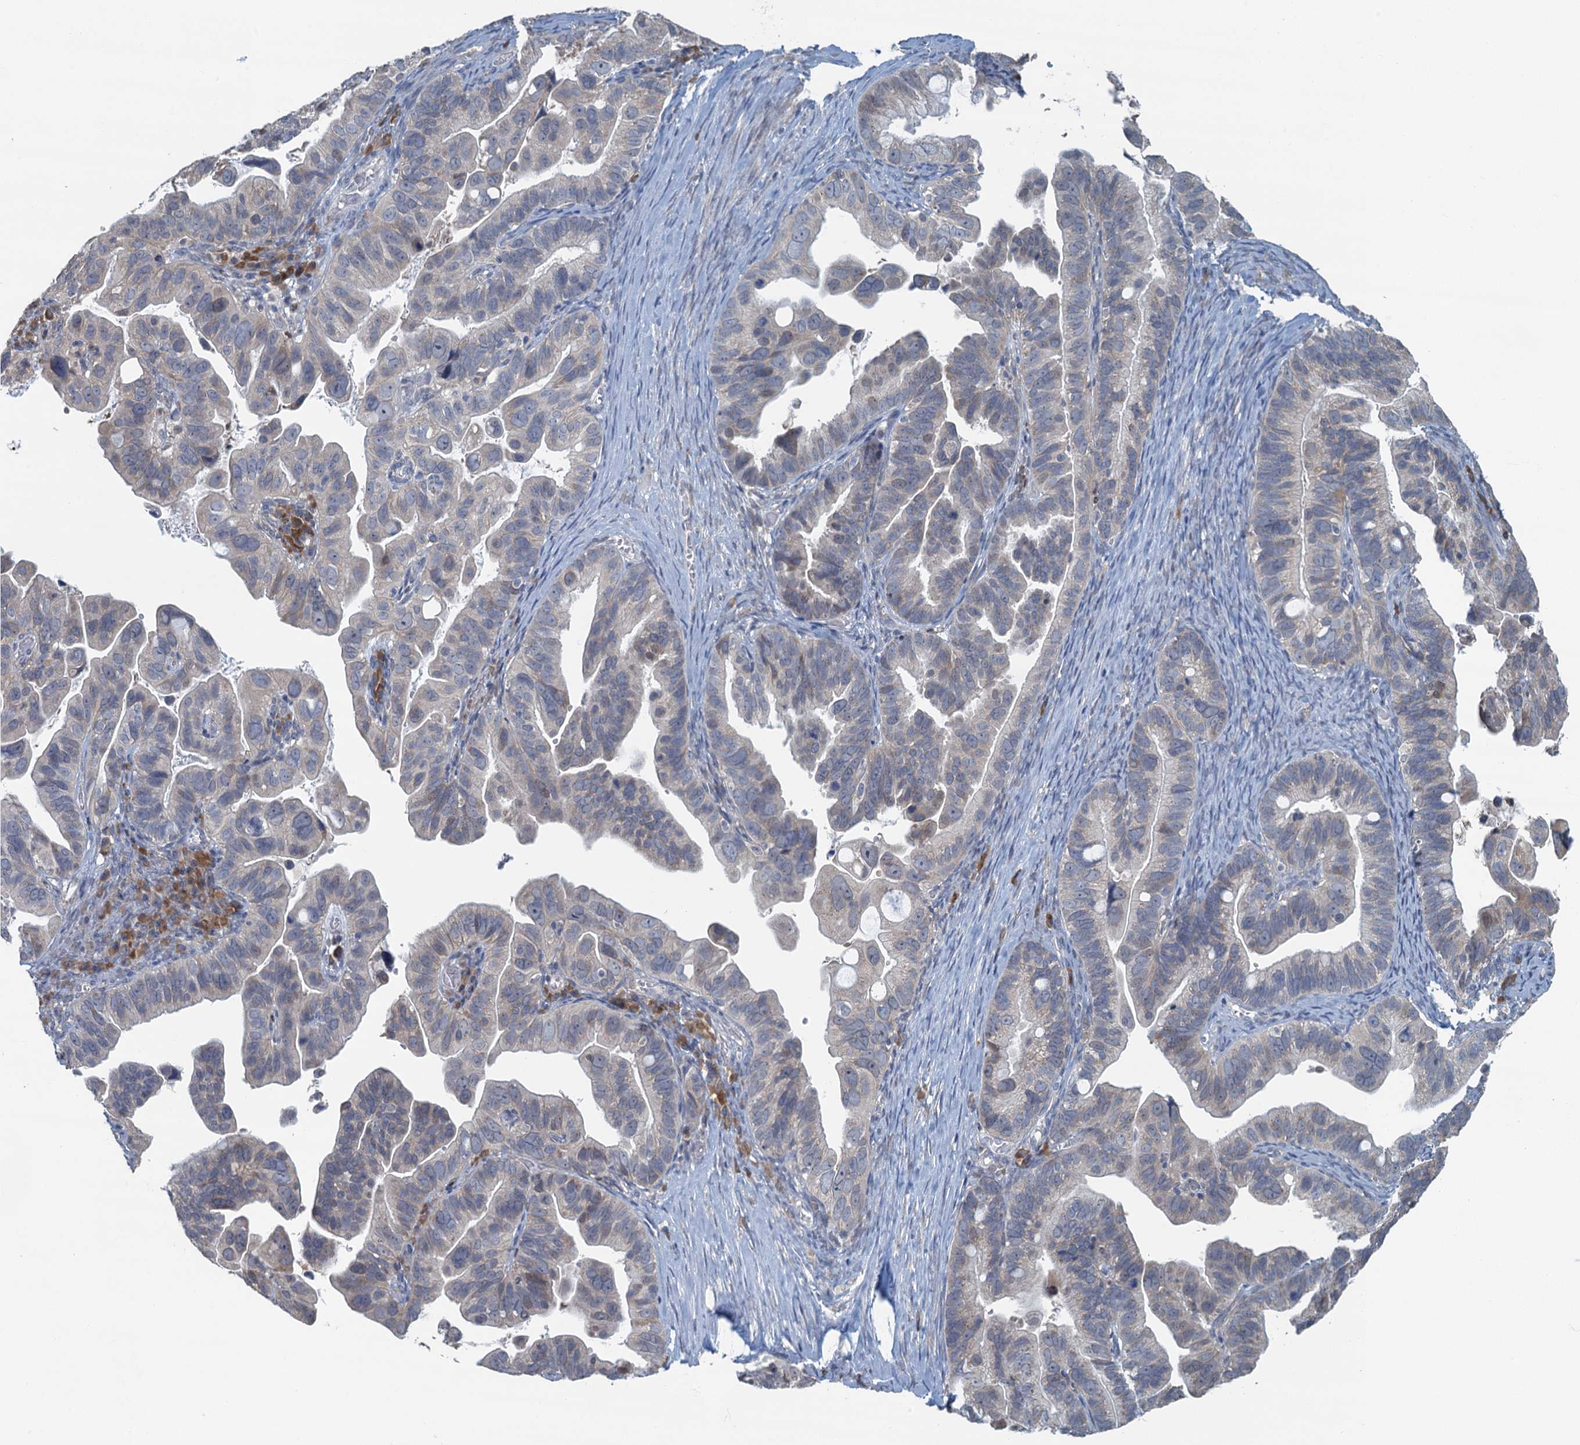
{"staining": {"intensity": "negative", "quantity": "none", "location": "none"}, "tissue": "ovarian cancer", "cell_type": "Tumor cells", "image_type": "cancer", "snomed": [{"axis": "morphology", "description": "Cystadenocarcinoma, serous, NOS"}, {"axis": "topography", "description": "Ovary"}], "caption": "Immunohistochemical staining of human ovarian cancer (serous cystadenocarcinoma) reveals no significant staining in tumor cells.", "gene": "TEX35", "patient": {"sex": "female", "age": 56}}